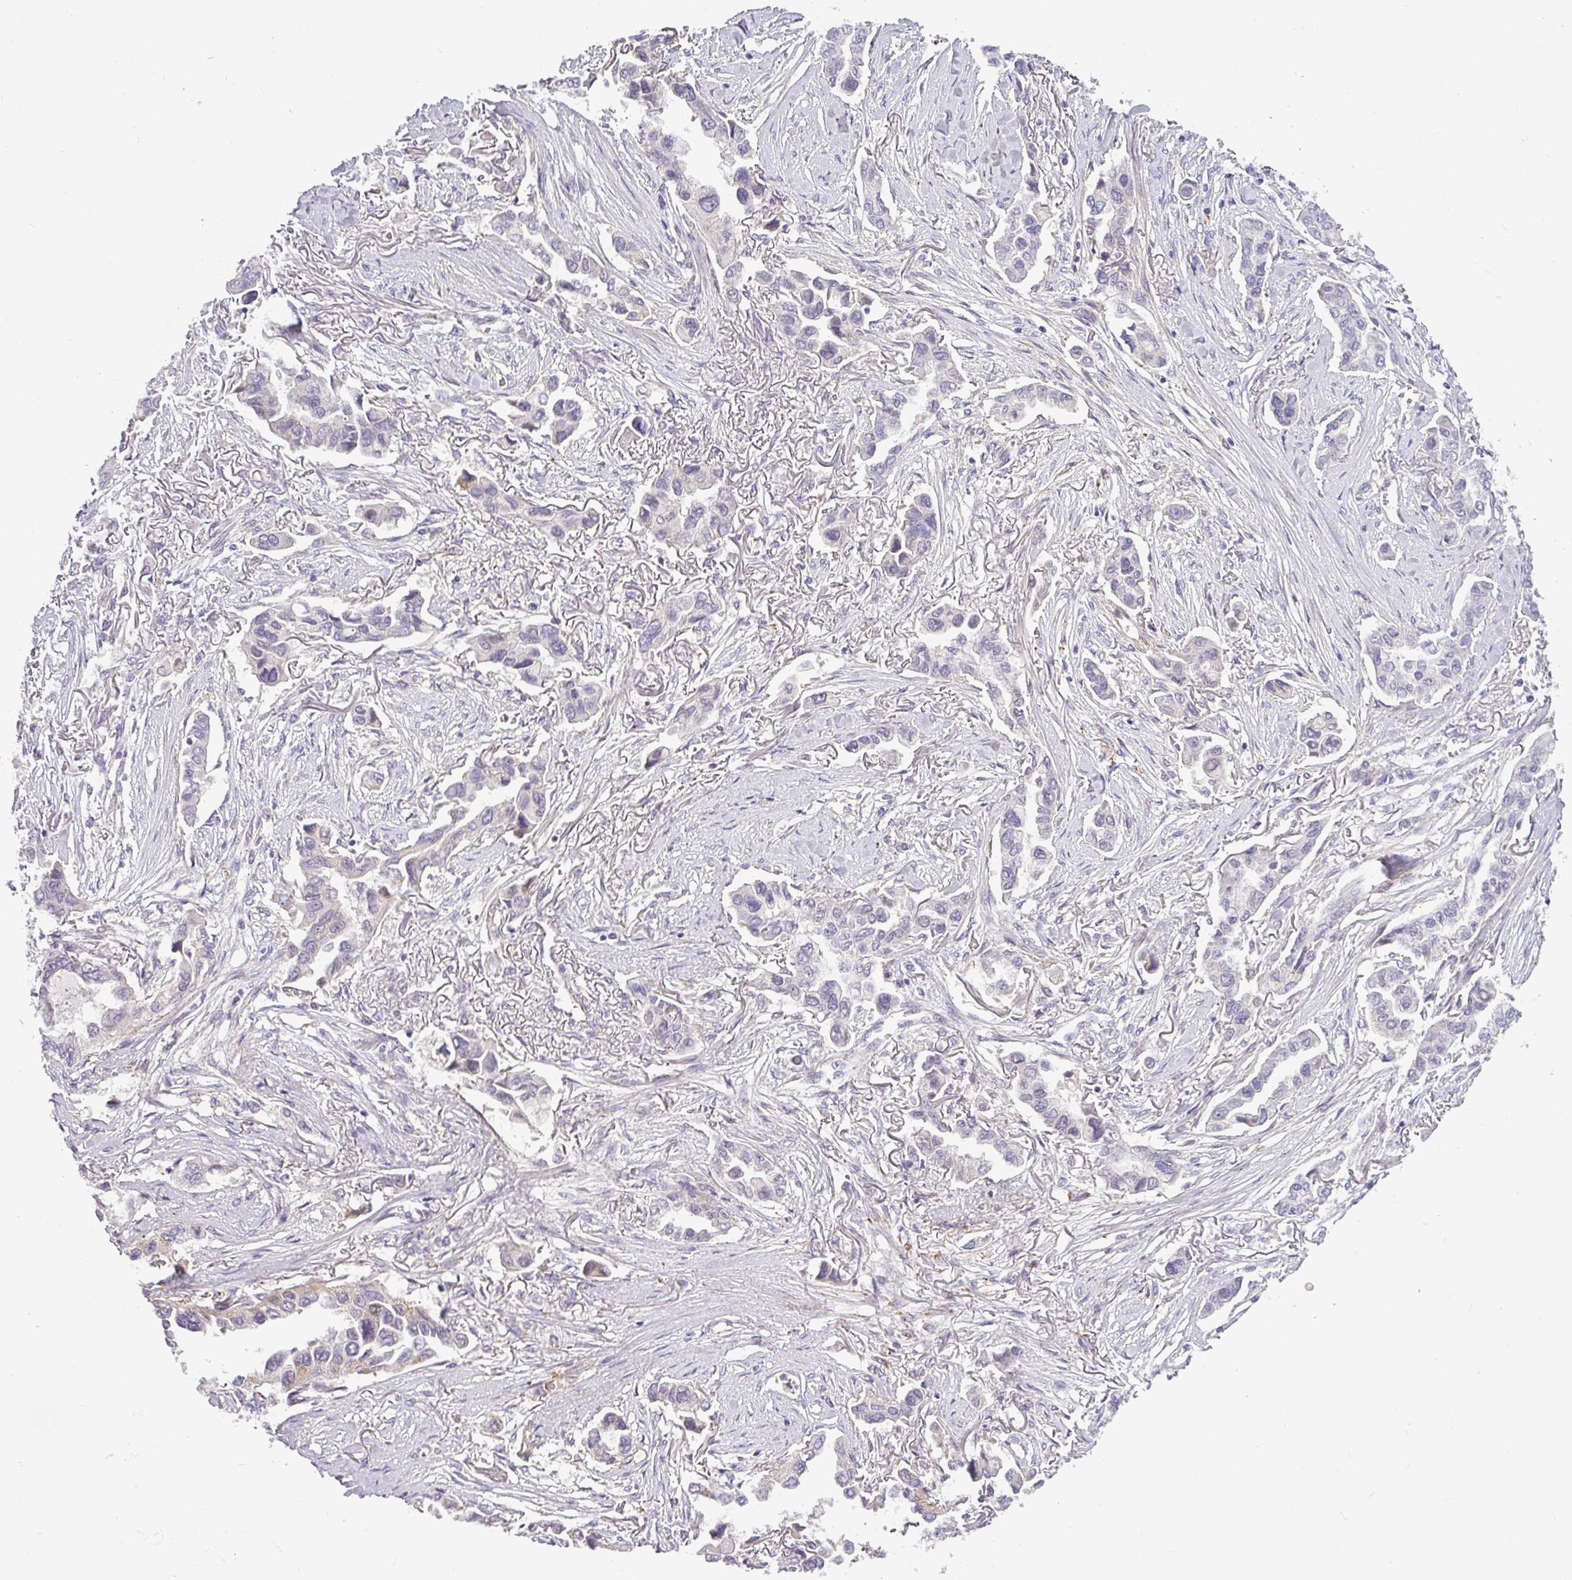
{"staining": {"intensity": "negative", "quantity": "none", "location": "none"}, "tissue": "lung cancer", "cell_type": "Tumor cells", "image_type": "cancer", "snomed": [{"axis": "morphology", "description": "Adenocarcinoma, NOS"}, {"axis": "topography", "description": "Lung"}], "caption": "Image shows no protein staining in tumor cells of lung adenocarcinoma tissue.", "gene": "ZNF35", "patient": {"sex": "female", "age": 76}}